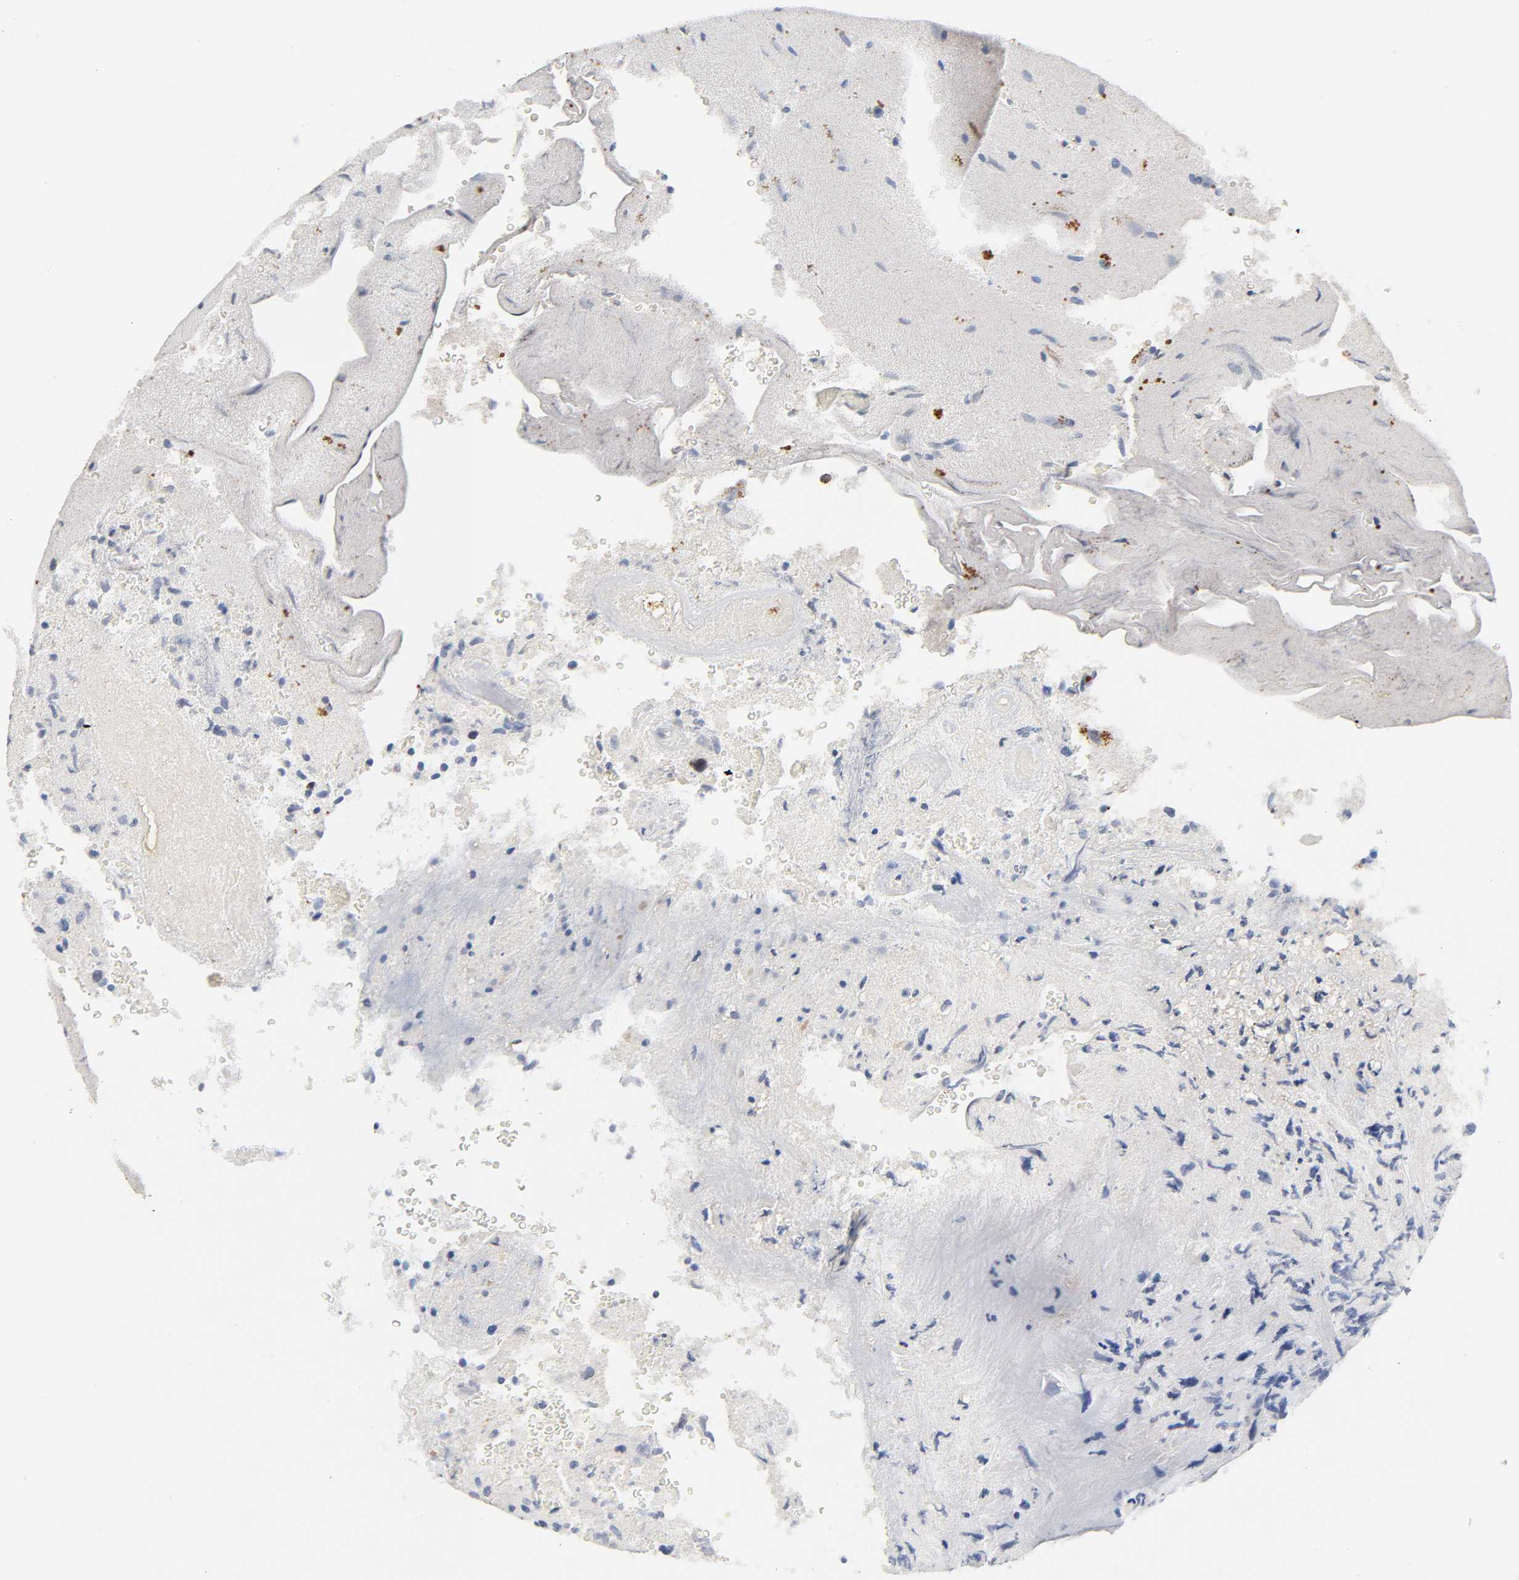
{"staining": {"intensity": "moderate", "quantity": "<25%", "location": "nuclear"}, "tissue": "glioma", "cell_type": "Tumor cells", "image_type": "cancer", "snomed": [{"axis": "morphology", "description": "Normal tissue, NOS"}, {"axis": "morphology", "description": "Glioma, malignant, High grade"}, {"axis": "topography", "description": "Cerebral cortex"}], "caption": "Brown immunohistochemical staining in glioma exhibits moderate nuclear staining in about <25% of tumor cells. Ihc stains the protein of interest in brown and the nuclei are stained blue.", "gene": "BIRC5", "patient": {"sex": "male", "age": 75}}